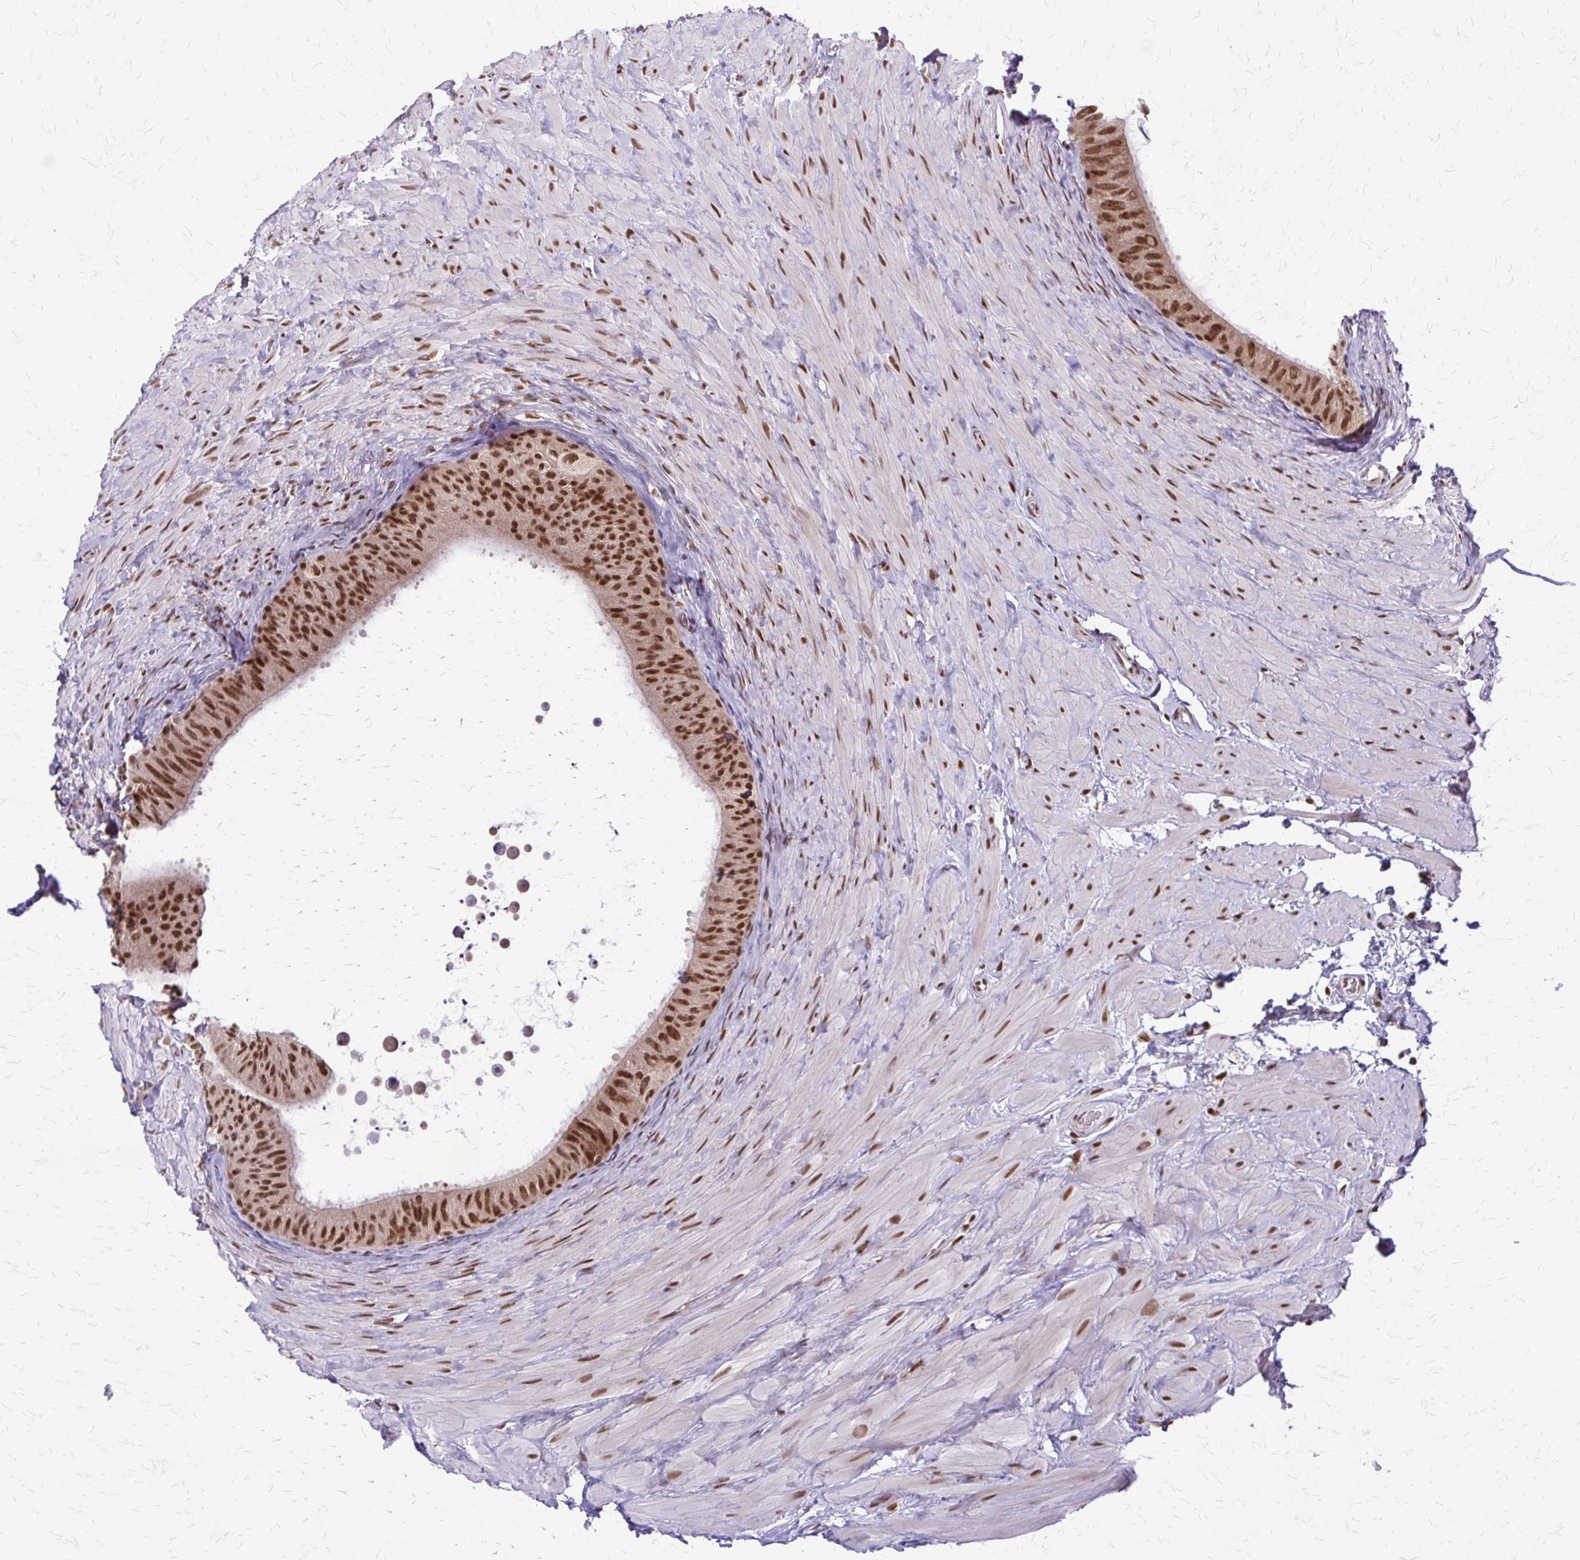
{"staining": {"intensity": "moderate", "quantity": ">75%", "location": "nuclear"}, "tissue": "epididymis", "cell_type": "Glandular cells", "image_type": "normal", "snomed": [{"axis": "morphology", "description": "Normal tissue, NOS"}, {"axis": "topography", "description": "Epididymis, spermatic cord, NOS"}, {"axis": "topography", "description": "Epididymis"}], "caption": "This micrograph shows immunohistochemistry staining of unremarkable human epididymis, with medium moderate nuclear expression in about >75% of glandular cells.", "gene": "HDAC3", "patient": {"sex": "male", "age": 31}}